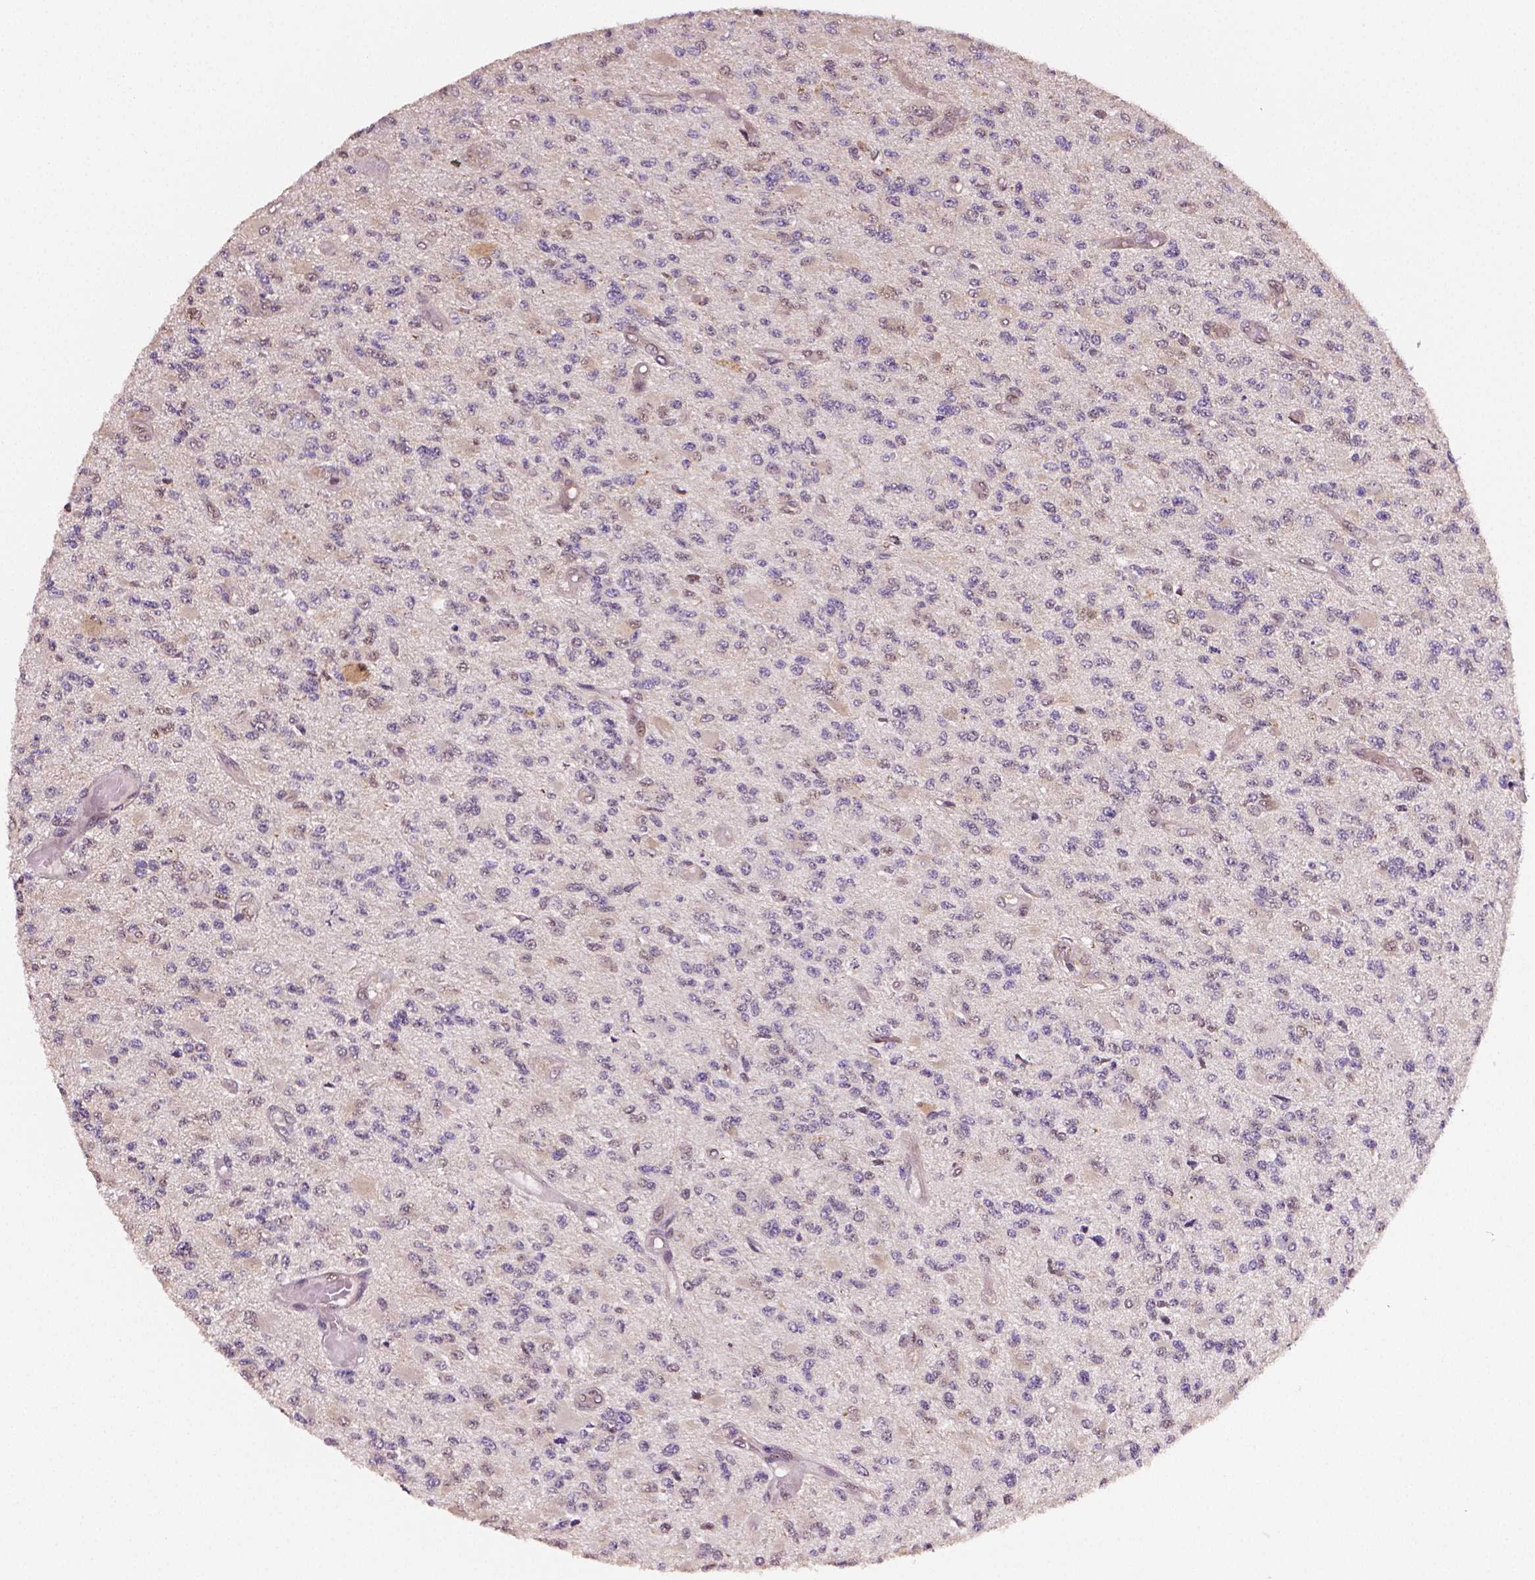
{"staining": {"intensity": "negative", "quantity": "none", "location": "none"}, "tissue": "glioma", "cell_type": "Tumor cells", "image_type": "cancer", "snomed": [{"axis": "morphology", "description": "Glioma, malignant, High grade"}, {"axis": "topography", "description": "Brain"}], "caption": "This is a micrograph of IHC staining of malignant glioma (high-grade), which shows no expression in tumor cells. The staining was performed using DAB (3,3'-diaminobenzidine) to visualize the protein expression in brown, while the nuclei were stained in blue with hematoxylin (Magnification: 20x).", "gene": "STAT3", "patient": {"sex": "female", "age": 63}}